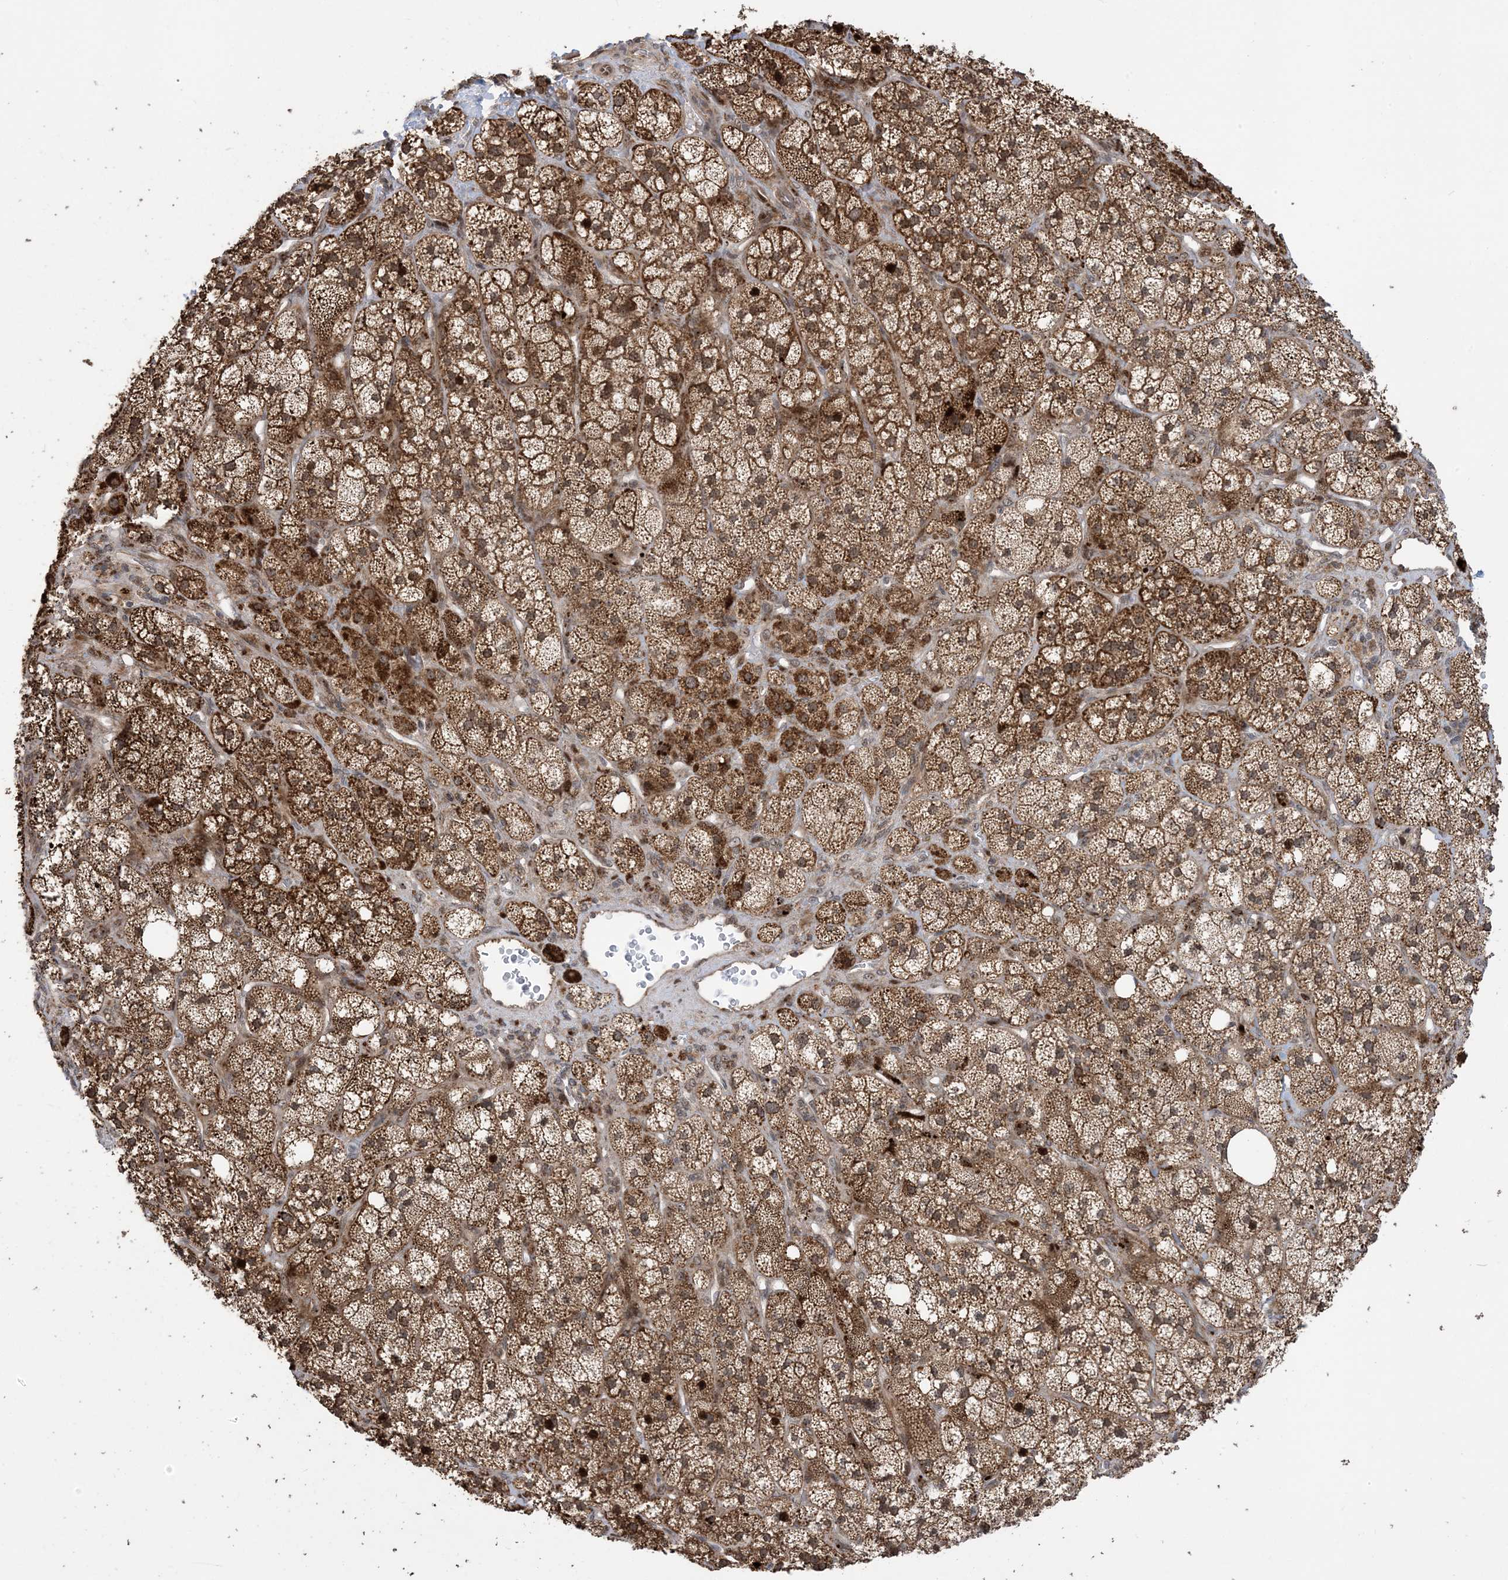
{"staining": {"intensity": "strong", "quantity": ">75%", "location": "cytoplasmic/membranous"}, "tissue": "adrenal gland", "cell_type": "Glandular cells", "image_type": "normal", "snomed": [{"axis": "morphology", "description": "Normal tissue, NOS"}, {"axis": "topography", "description": "Adrenal gland"}], "caption": "Approximately >75% of glandular cells in normal adrenal gland reveal strong cytoplasmic/membranous protein positivity as visualized by brown immunohistochemical staining.", "gene": "FAM9B", "patient": {"sex": "male", "age": 61}}